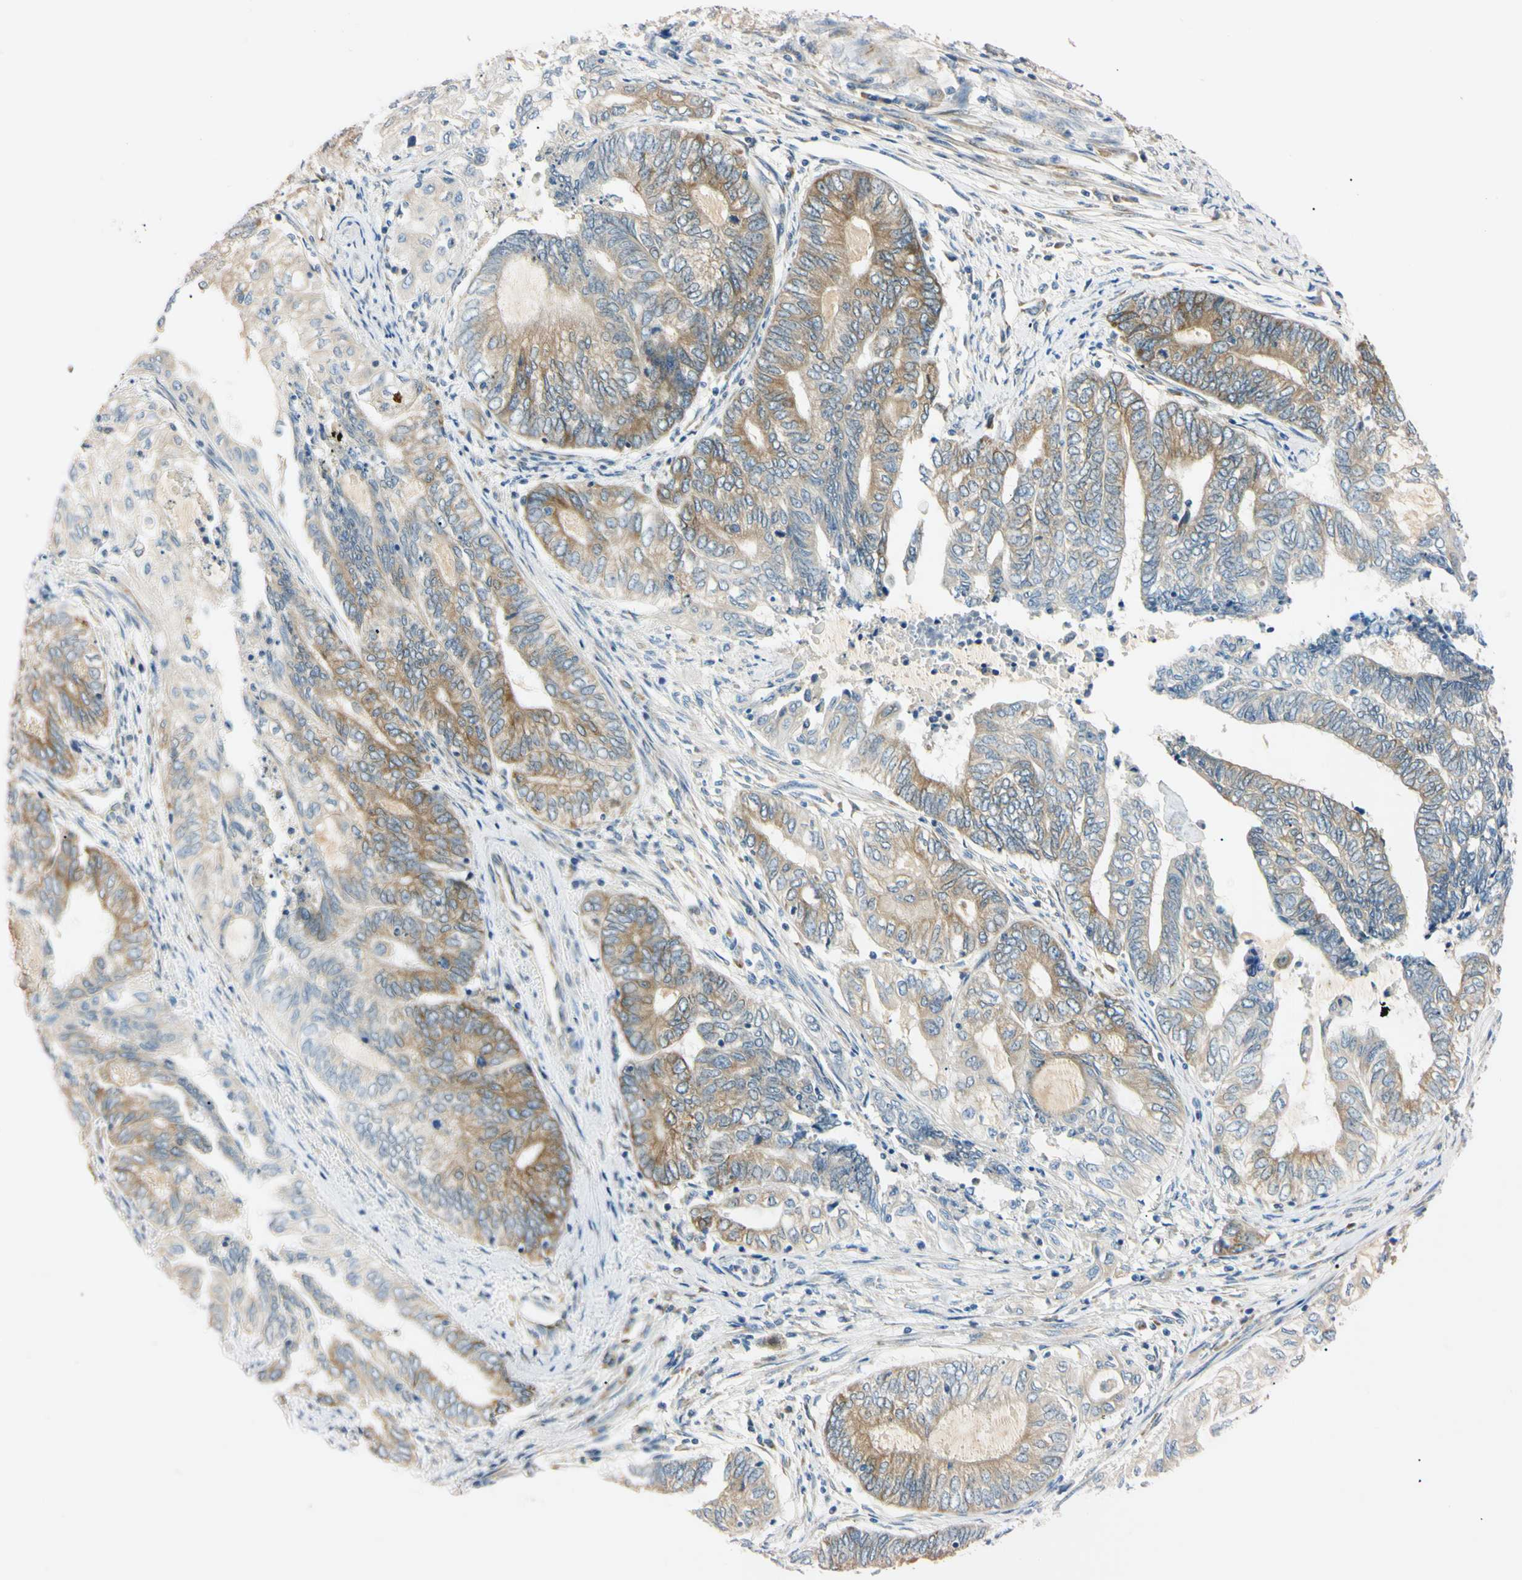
{"staining": {"intensity": "moderate", "quantity": ">75%", "location": "cytoplasmic/membranous"}, "tissue": "endometrial cancer", "cell_type": "Tumor cells", "image_type": "cancer", "snomed": [{"axis": "morphology", "description": "Adenocarcinoma, NOS"}, {"axis": "topography", "description": "Uterus"}, {"axis": "topography", "description": "Endometrium"}], "caption": "A high-resolution image shows IHC staining of endometrial cancer (adenocarcinoma), which exhibits moderate cytoplasmic/membranous expression in about >75% of tumor cells.", "gene": "DNAJB12", "patient": {"sex": "female", "age": 70}}